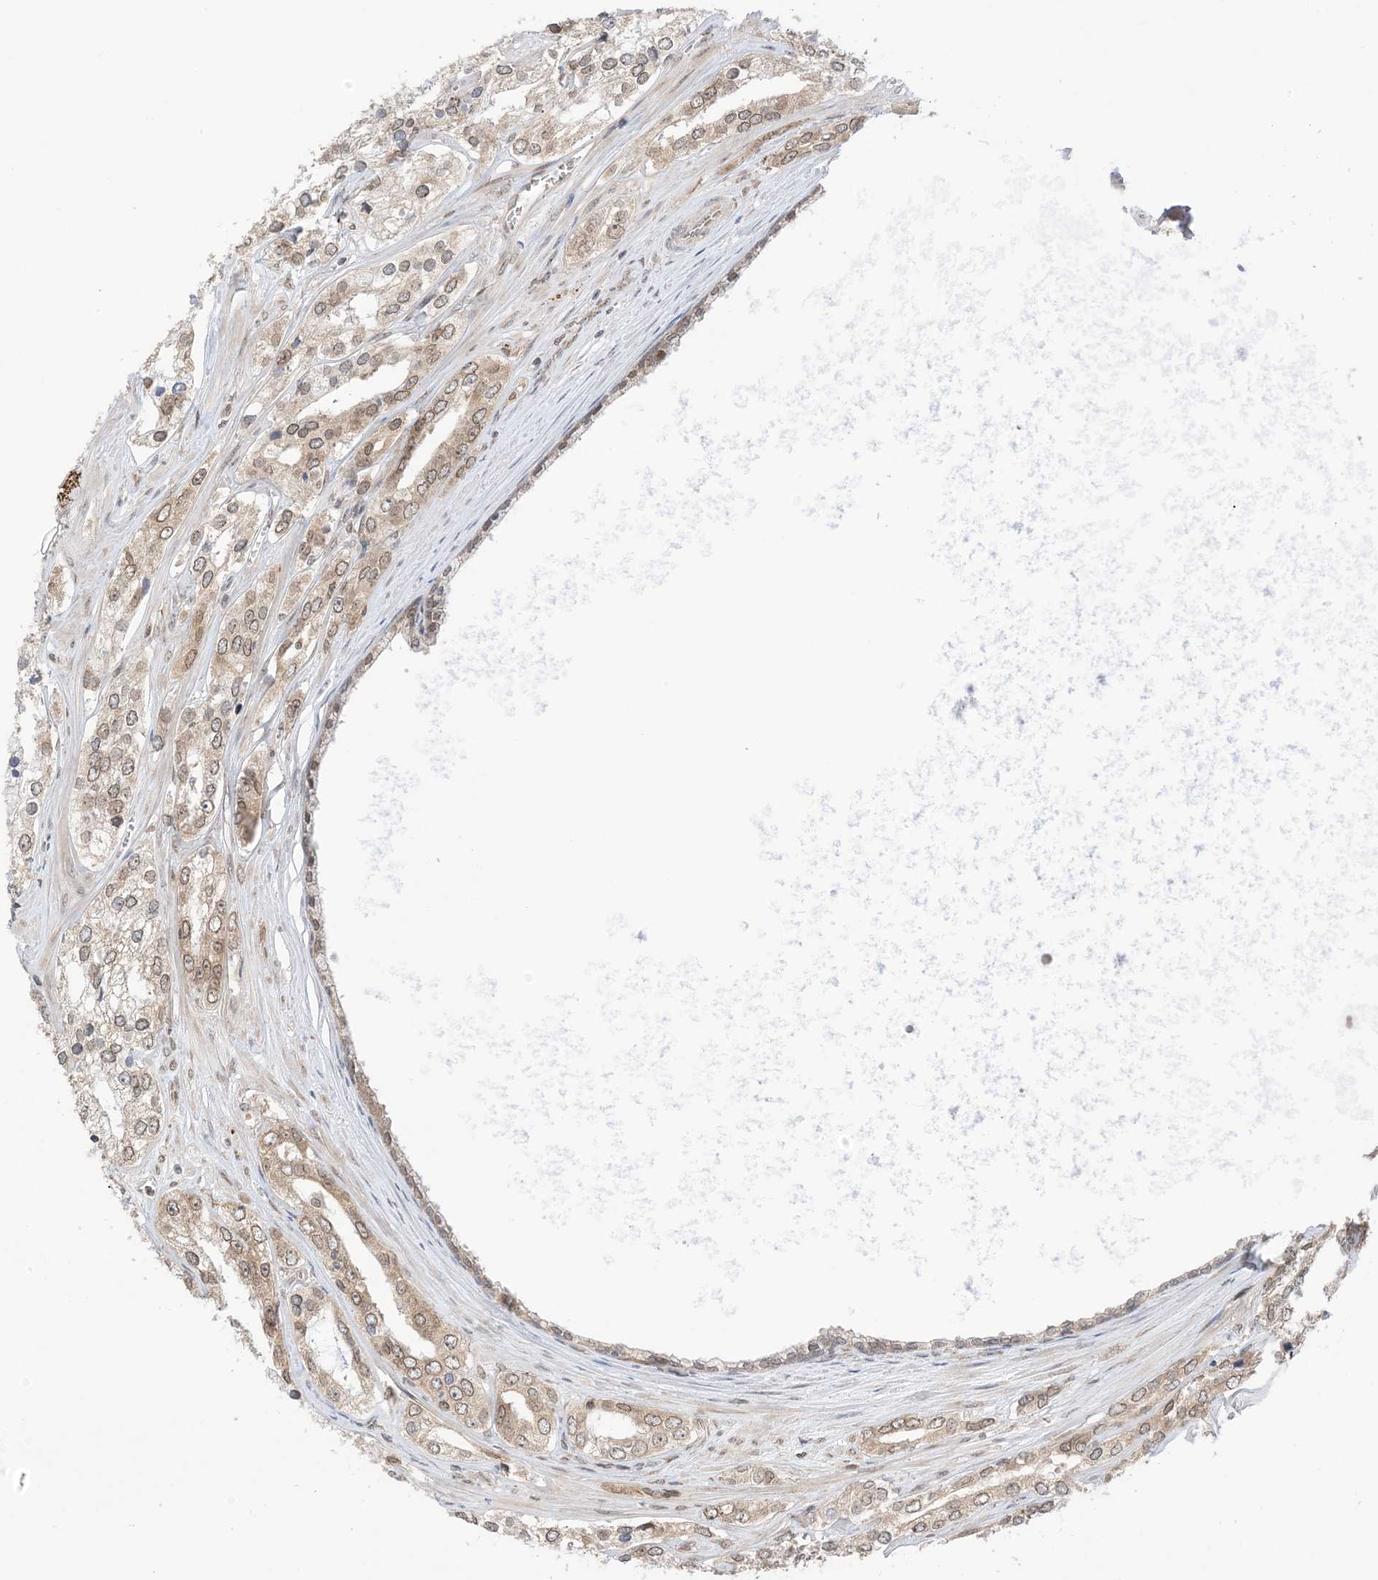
{"staining": {"intensity": "moderate", "quantity": ">75%", "location": "cytoplasmic/membranous,nuclear"}, "tissue": "prostate cancer", "cell_type": "Tumor cells", "image_type": "cancer", "snomed": [{"axis": "morphology", "description": "Adenocarcinoma, High grade"}, {"axis": "topography", "description": "Prostate"}], "caption": "IHC of human adenocarcinoma (high-grade) (prostate) shows medium levels of moderate cytoplasmic/membranous and nuclear positivity in approximately >75% of tumor cells.", "gene": "UBE2E2", "patient": {"sex": "male", "age": 66}}